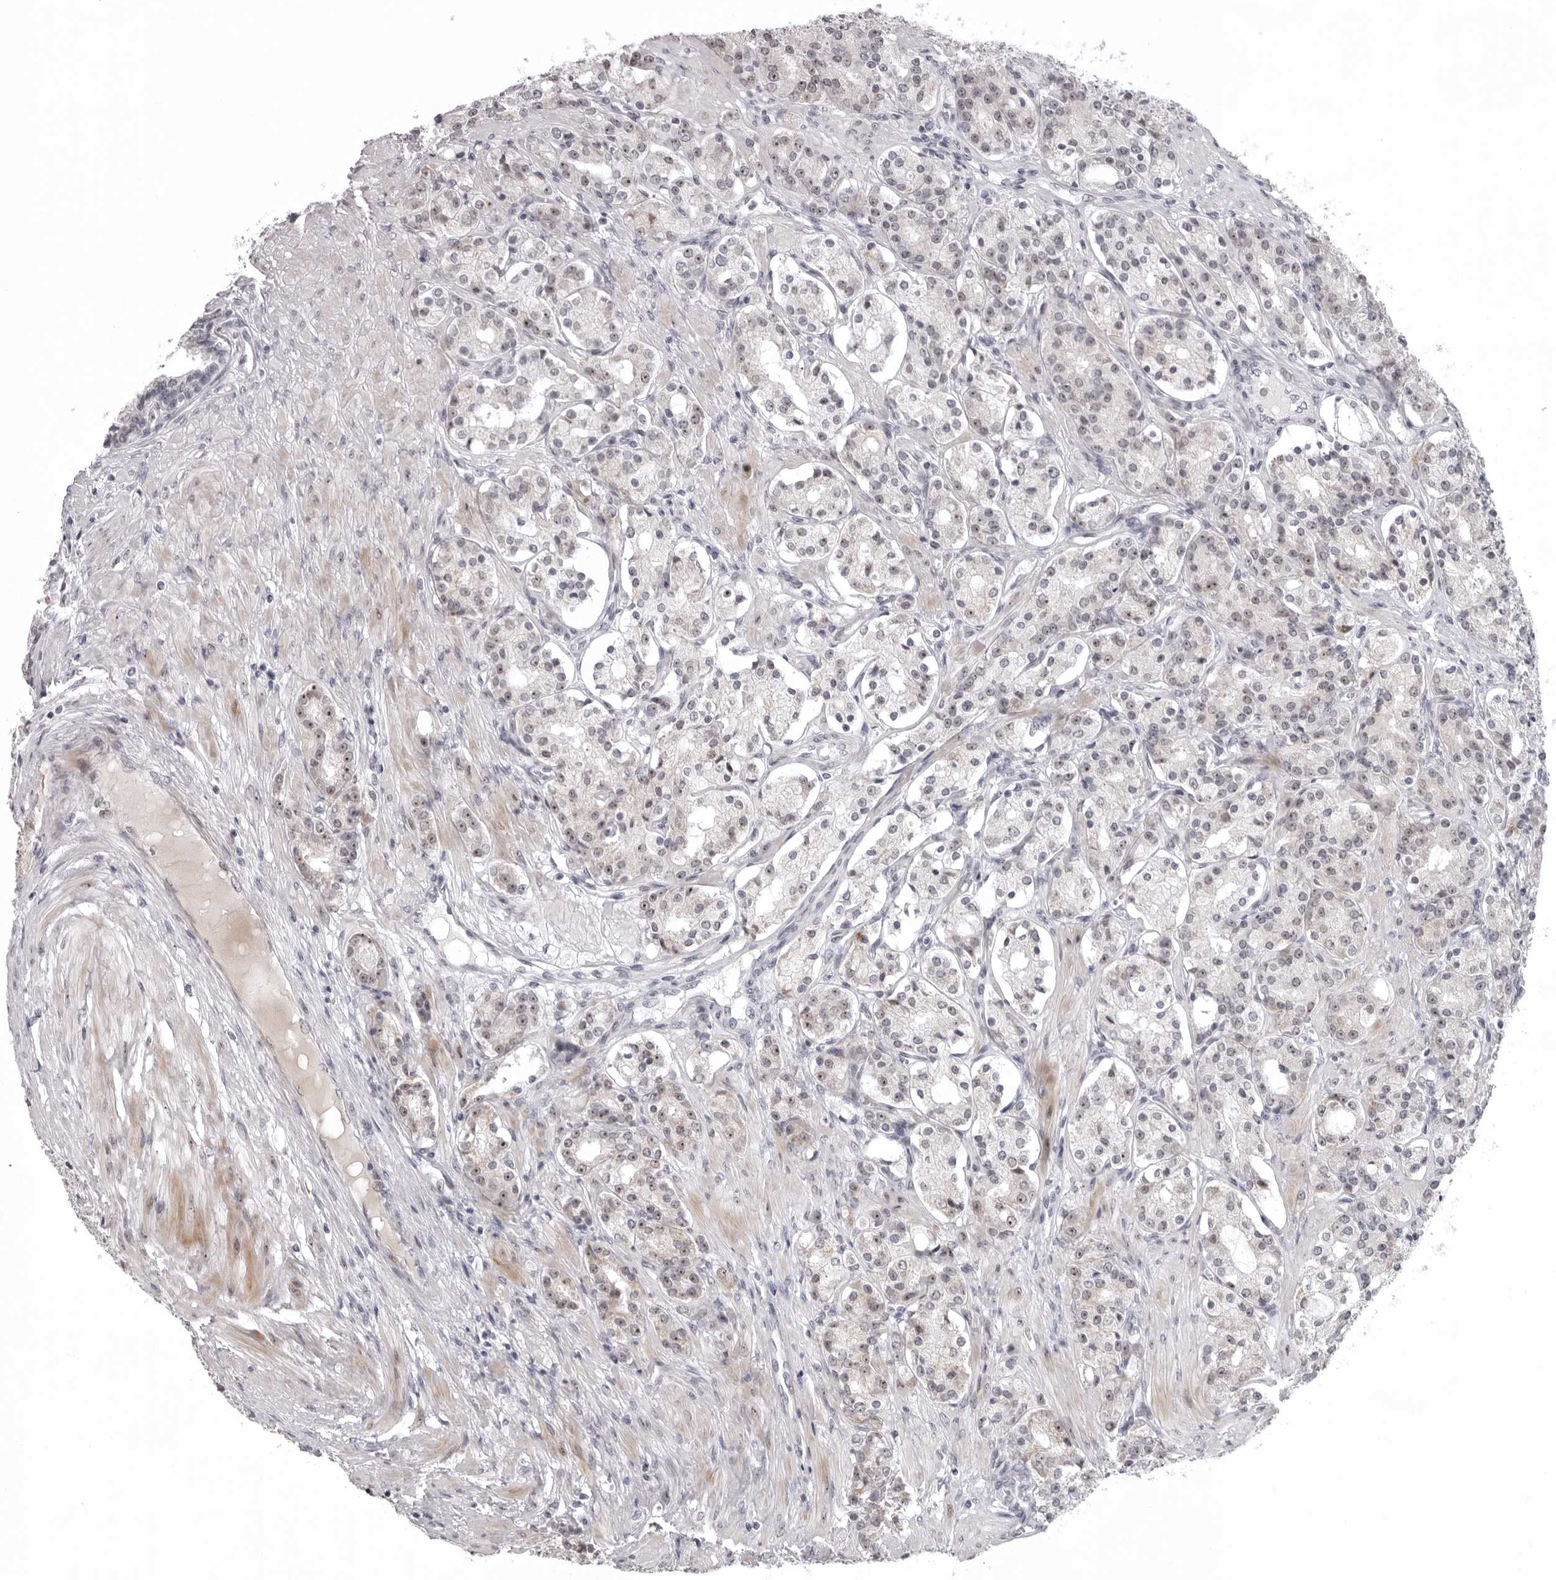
{"staining": {"intensity": "strong", "quantity": "25%-75%", "location": "nuclear"}, "tissue": "prostate cancer", "cell_type": "Tumor cells", "image_type": "cancer", "snomed": [{"axis": "morphology", "description": "Adenocarcinoma, High grade"}, {"axis": "topography", "description": "Prostate"}], "caption": "An image of prostate cancer stained for a protein reveals strong nuclear brown staining in tumor cells. The staining was performed using DAB (3,3'-diaminobenzidine) to visualize the protein expression in brown, while the nuclei were stained in blue with hematoxylin (Magnification: 20x).", "gene": "HELZ", "patient": {"sex": "male", "age": 60}}